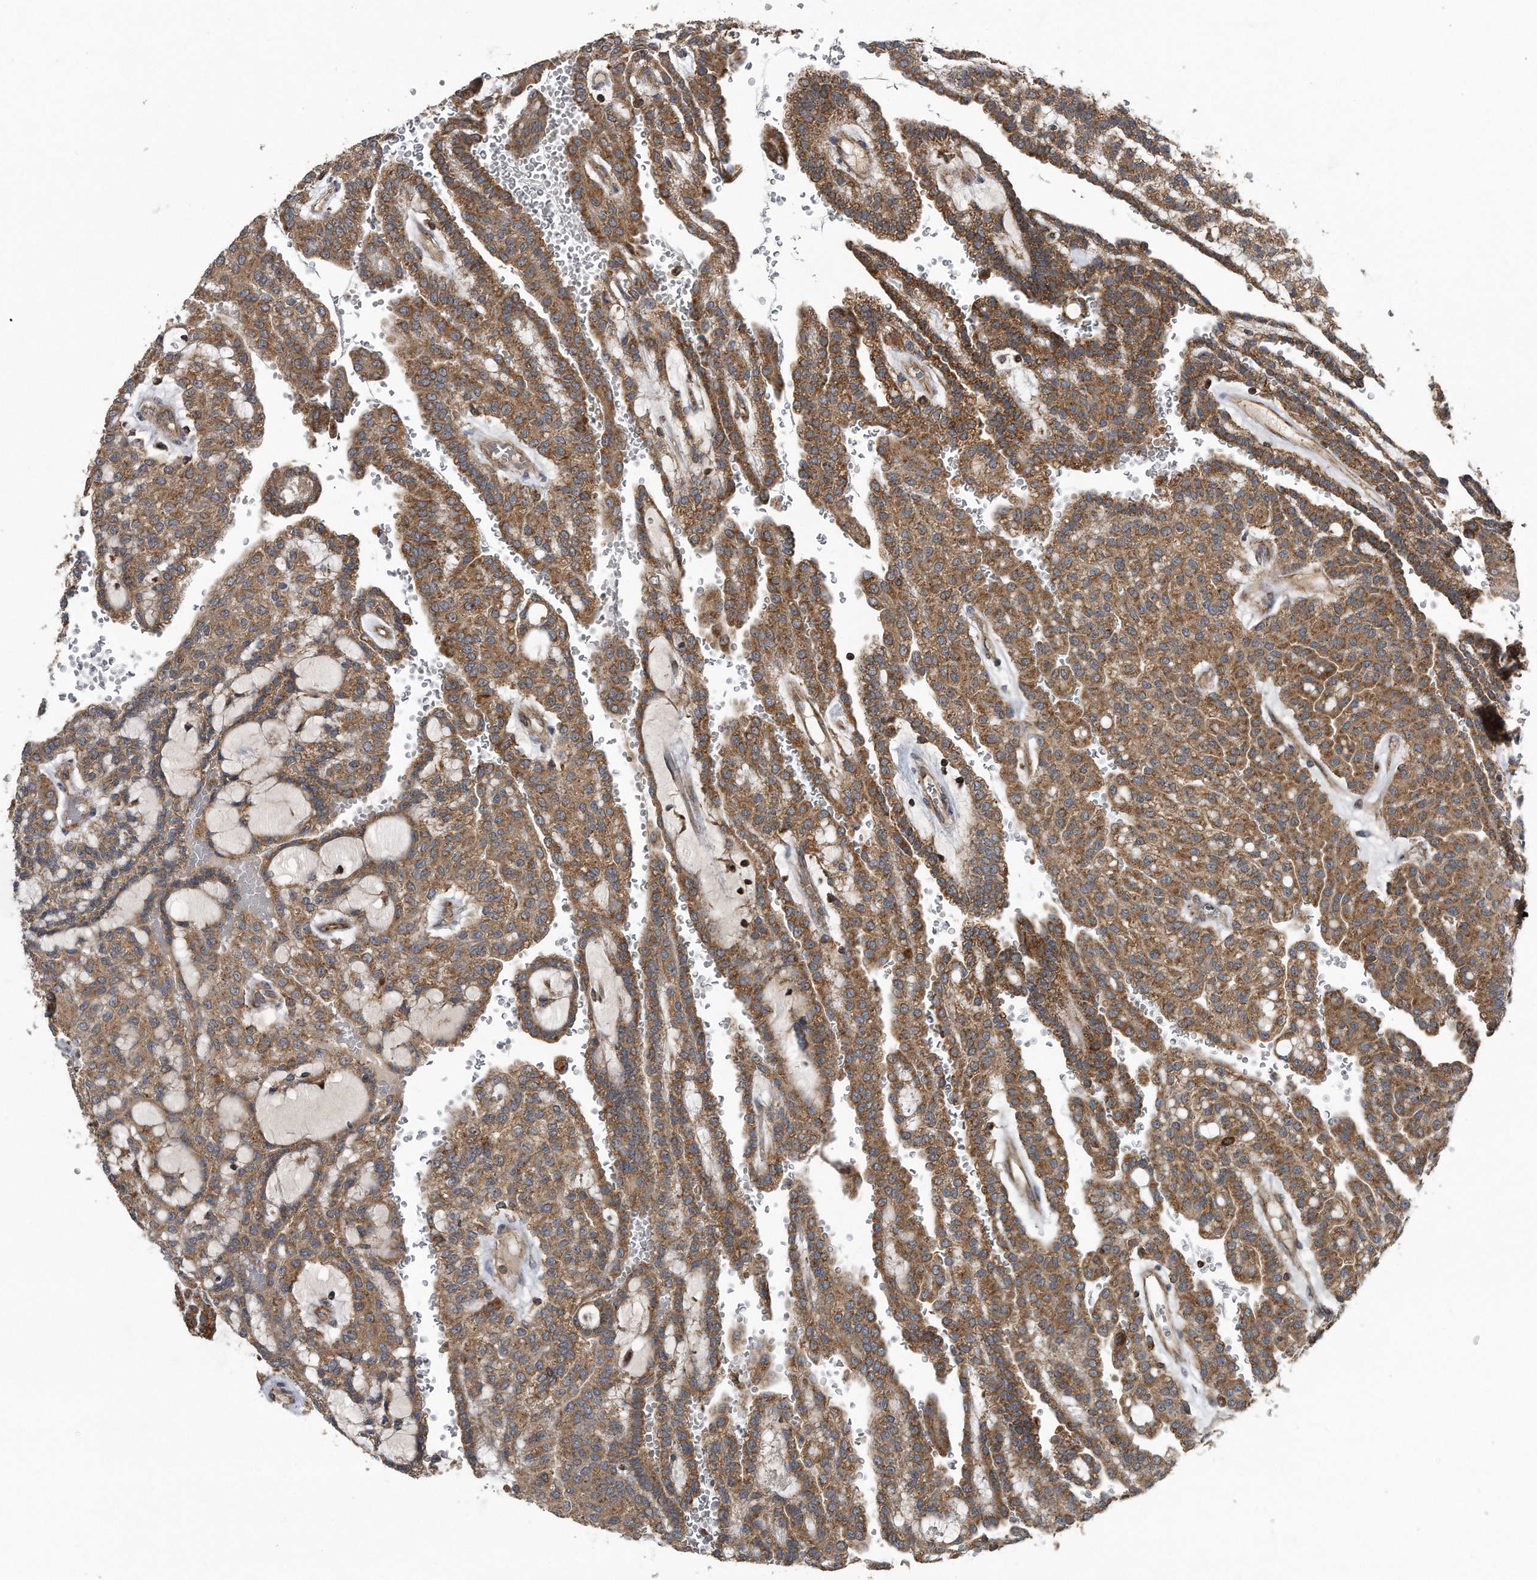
{"staining": {"intensity": "moderate", "quantity": ">75%", "location": "cytoplasmic/membranous"}, "tissue": "renal cancer", "cell_type": "Tumor cells", "image_type": "cancer", "snomed": [{"axis": "morphology", "description": "Adenocarcinoma, NOS"}, {"axis": "topography", "description": "Kidney"}], "caption": "IHC of human adenocarcinoma (renal) displays medium levels of moderate cytoplasmic/membranous expression in approximately >75% of tumor cells. (DAB = brown stain, brightfield microscopy at high magnification).", "gene": "ALPK2", "patient": {"sex": "male", "age": 63}}